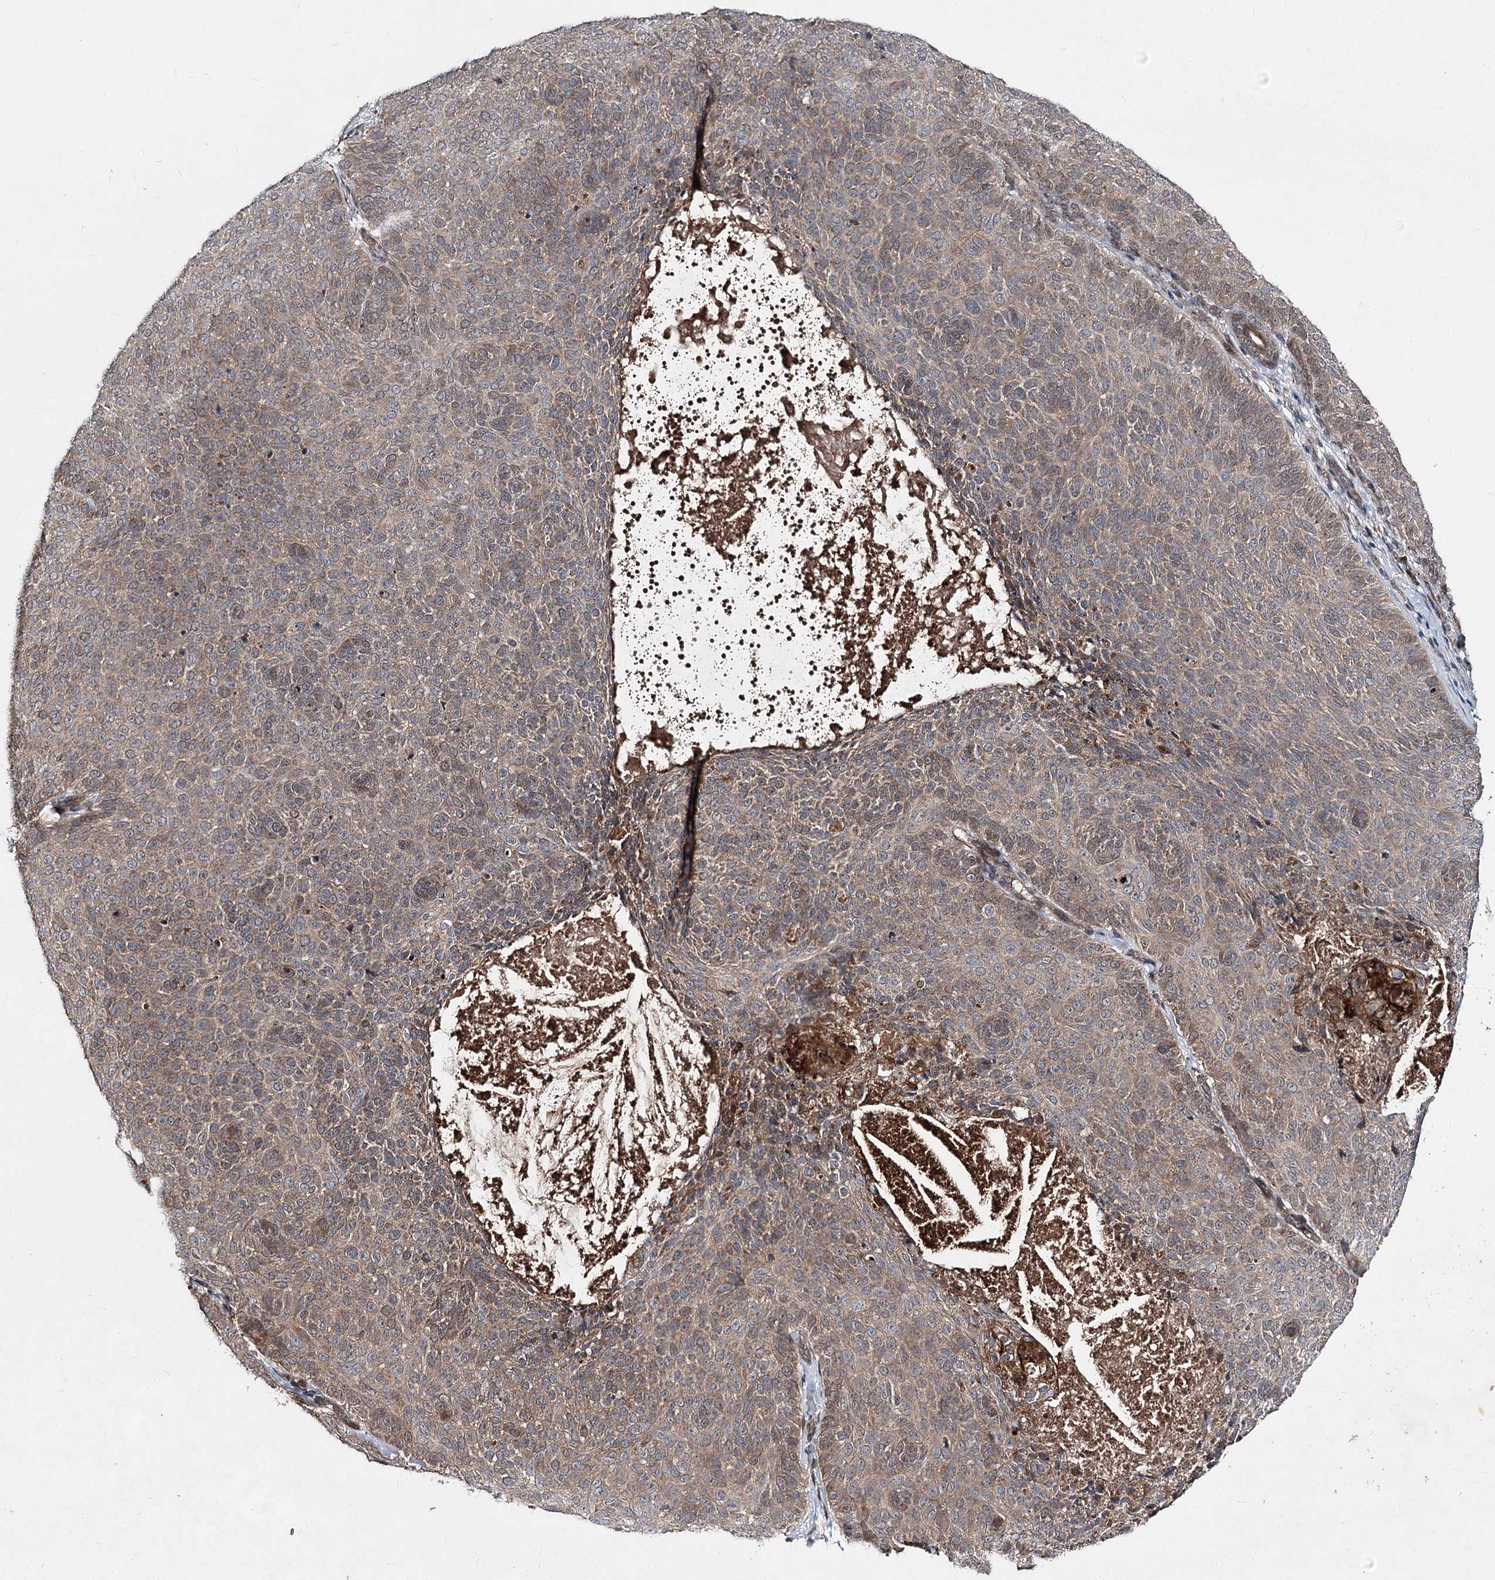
{"staining": {"intensity": "weak", "quantity": "25%-75%", "location": "cytoplasmic/membranous"}, "tissue": "skin cancer", "cell_type": "Tumor cells", "image_type": "cancer", "snomed": [{"axis": "morphology", "description": "Basal cell carcinoma"}, {"axis": "topography", "description": "Skin"}], "caption": "An image of skin cancer (basal cell carcinoma) stained for a protein displays weak cytoplasmic/membranous brown staining in tumor cells. The staining was performed using DAB, with brown indicating positive protein expression. Nuclei are stained blue with hematoxylin.", "gene": "MSANTD2", "patient": {"sex": "male", "age": 85}}